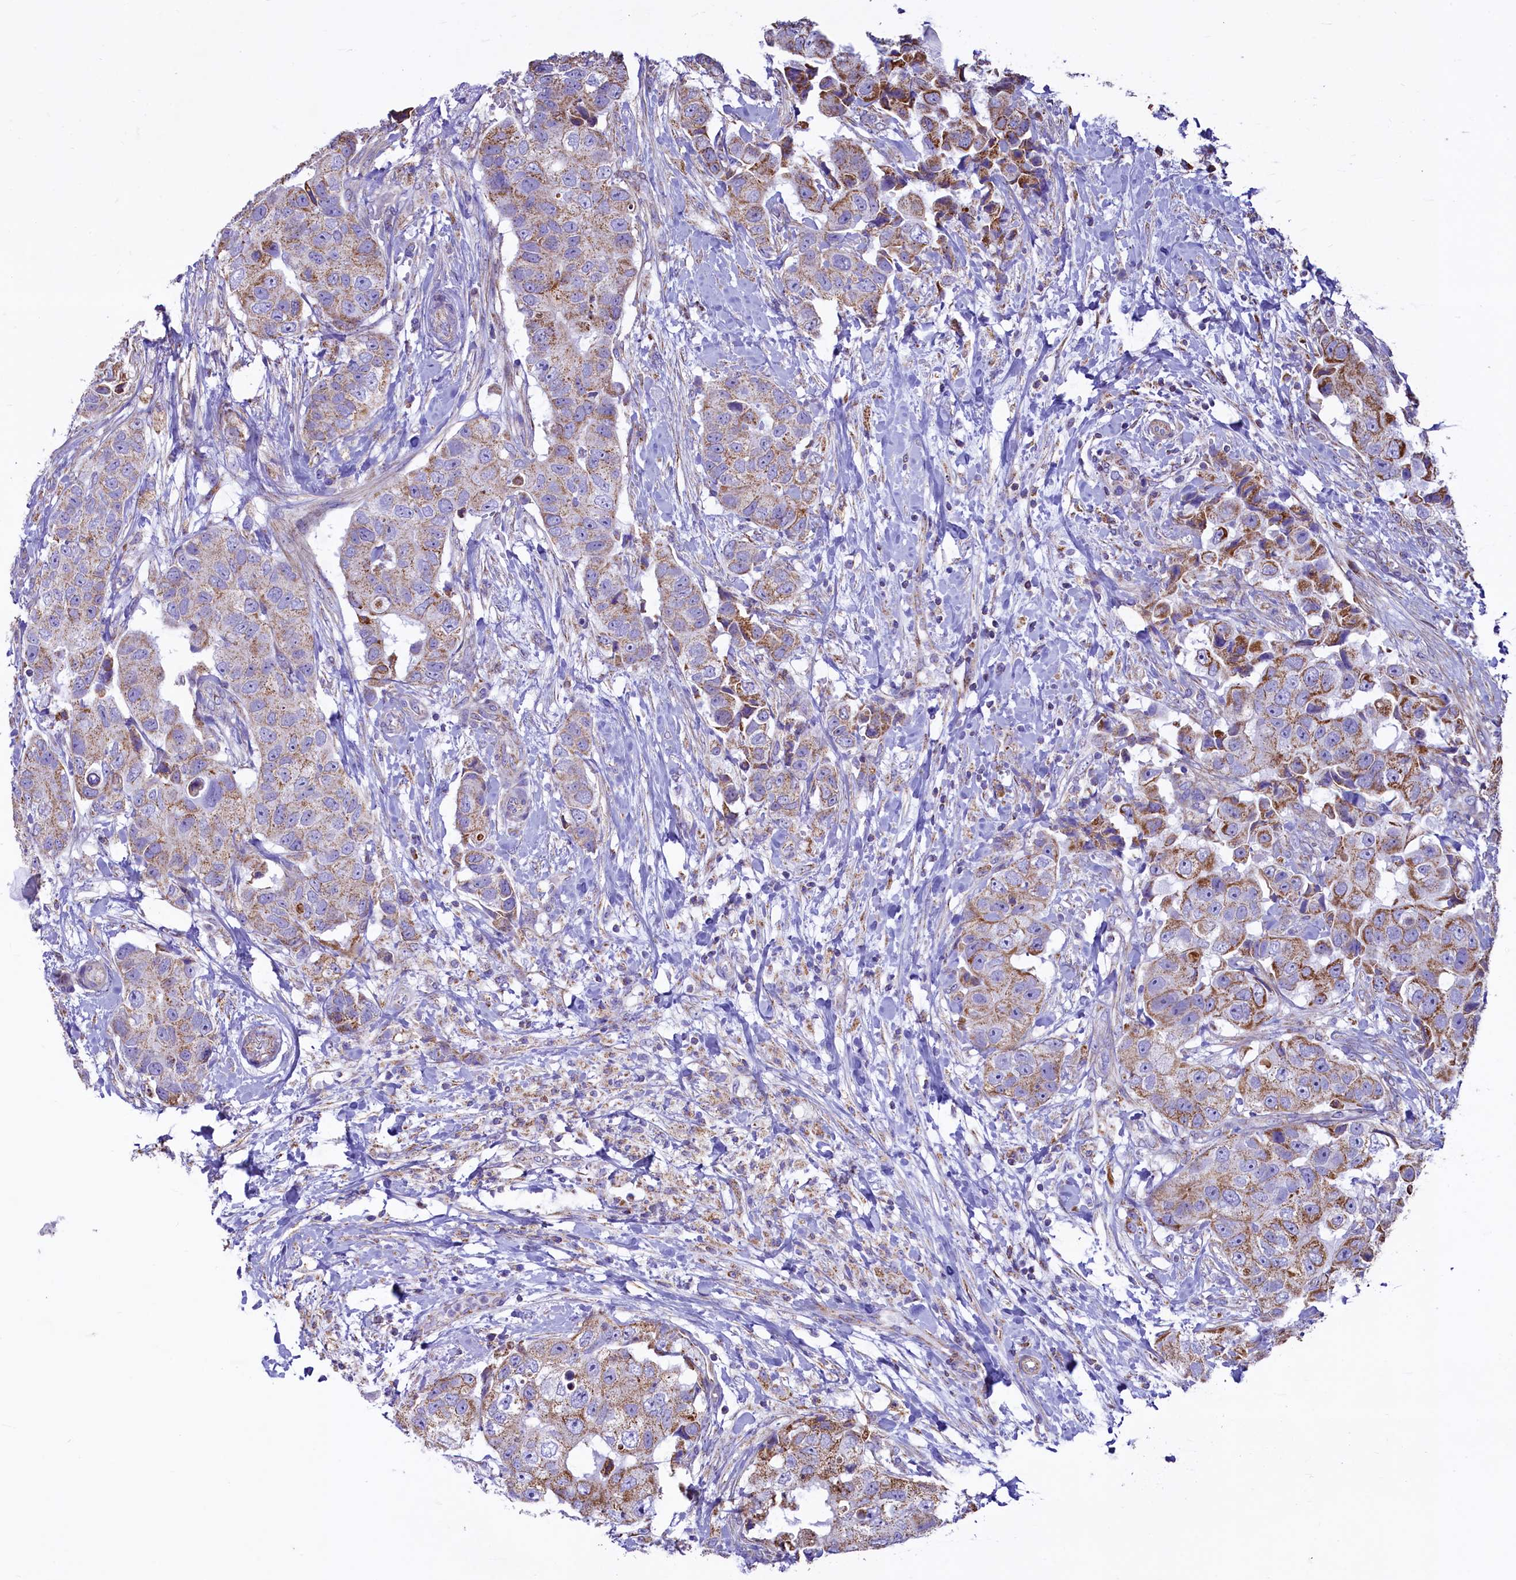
{"staining": {"intensity": "moderate", "quantity": "<25%", "location": "cytoplasmic/membranous"}, "tissue": "breast cancer", "cell_type": "Tumor cells", "image_type": "cancer", "snomed": [{"axis": "morphology", "description": "Normal tissue, NOS"}, {"axis": "morphology", "description": "Duct carcinoma"}, {"axis": "topography", "description": "Breast"}], "caption": "Immunohistochemical staining of breast invasive ductal carcinoma exhibits low levels of moderate cytoplasmic/membranous protein positivity in approximately <25% of tumor cells.", "gene": "VWCE", "patient": {"sex": "female", "age": 62}}